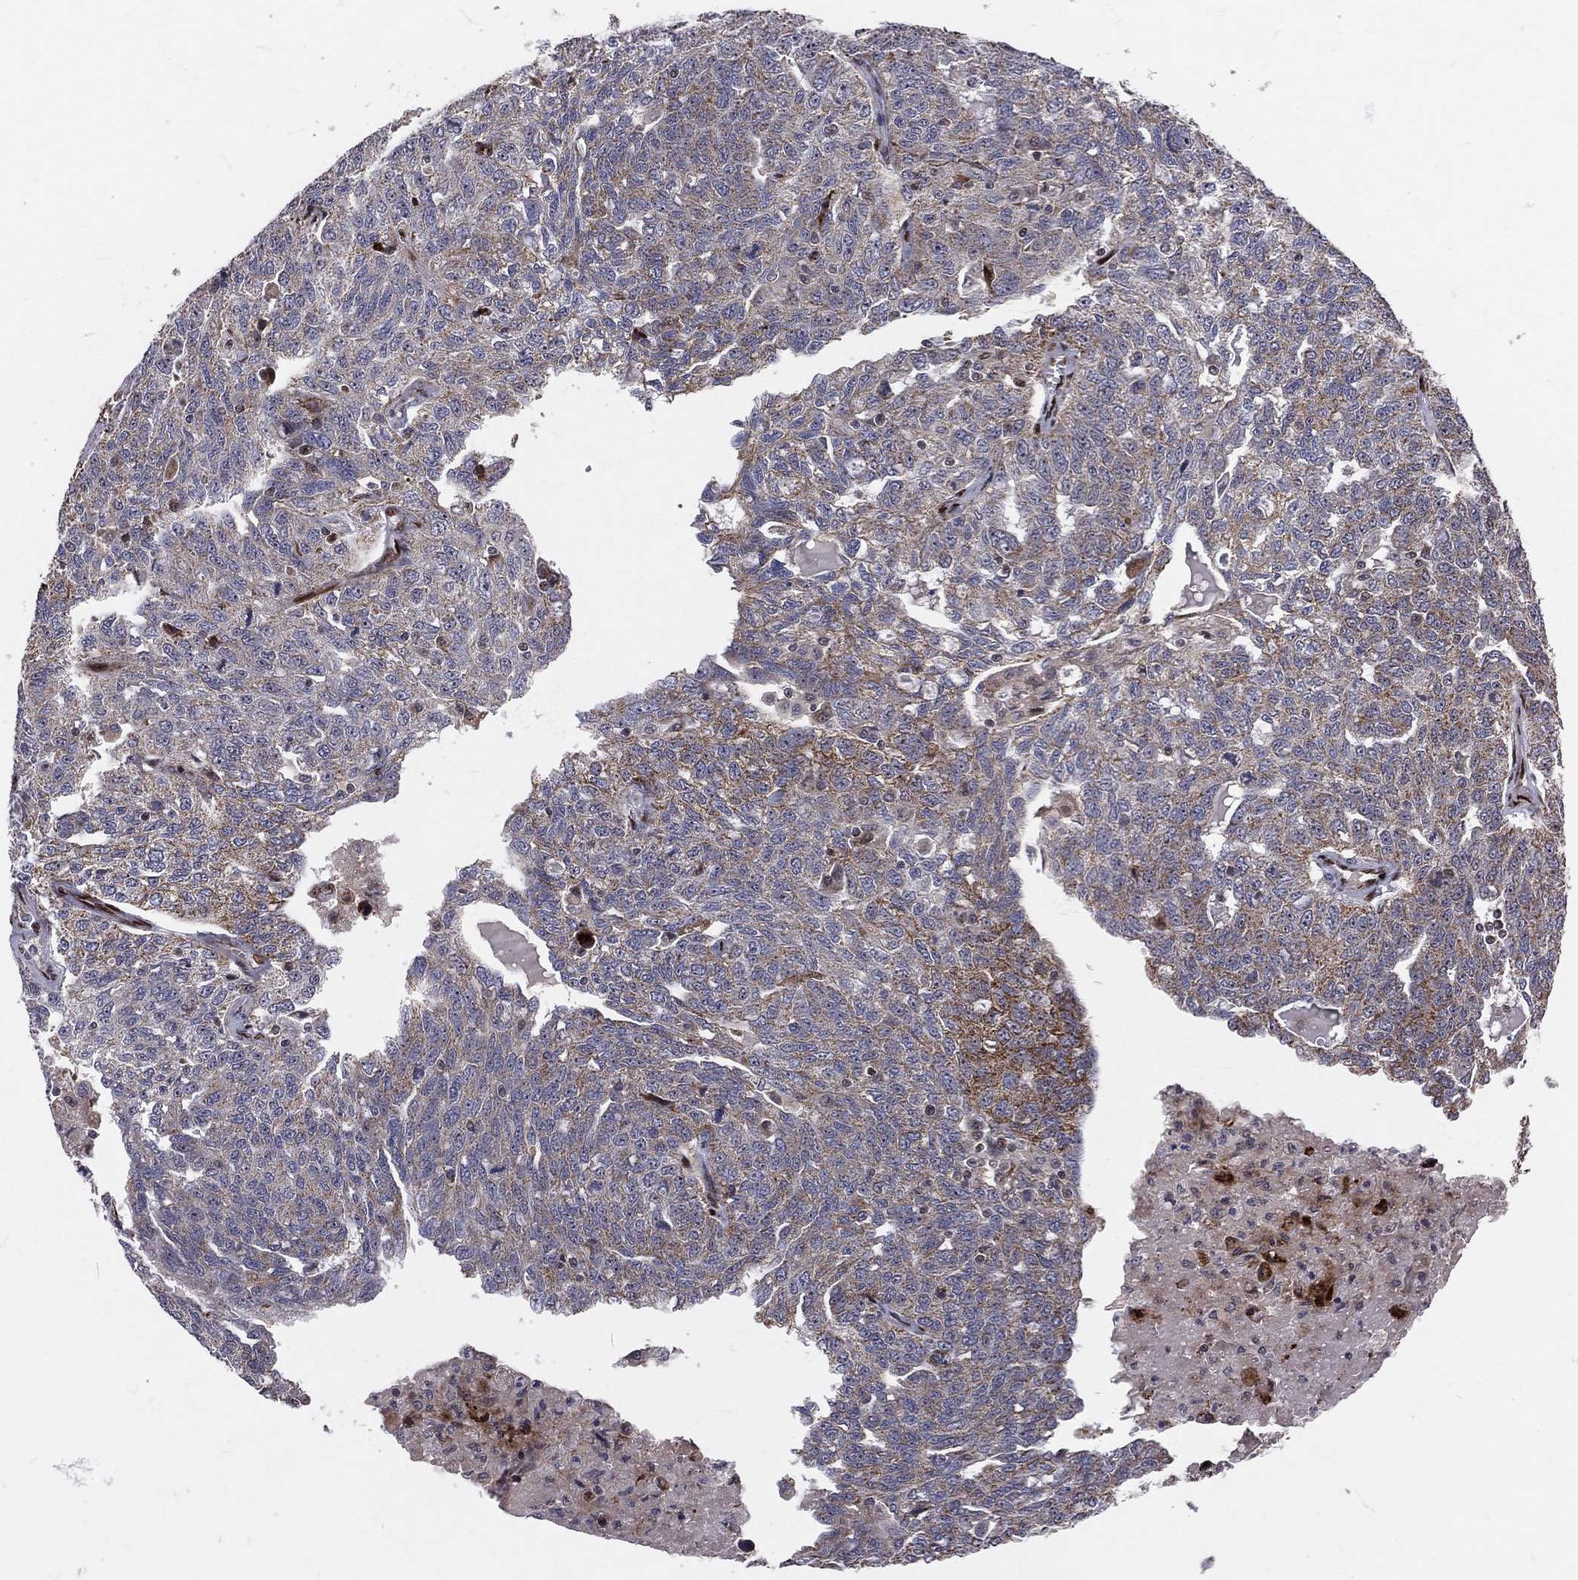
{"staining": {"intensity": "moderate", "quantity": "25%-75%", "location": "cytoplasmic/membranous"}, "tissue": "ovarian cancer", "cell_type": "Tumor cells", "image_type": "cancer", "snomed": [{"axis": "morphology", "description": "Cystadenocarcinoma, serous, NOS"}, {"axis": "topography", "description": "Ovary"}], "caption": "This image displays IHC staining of human serous cystadenocarcinoma (ovarian), with medium moderate cytoplasmic/membranous expression in about 25%-75% of tumor cells.", "gene": "ZEB1", "patient": {"sex": "female", "age": 71}}